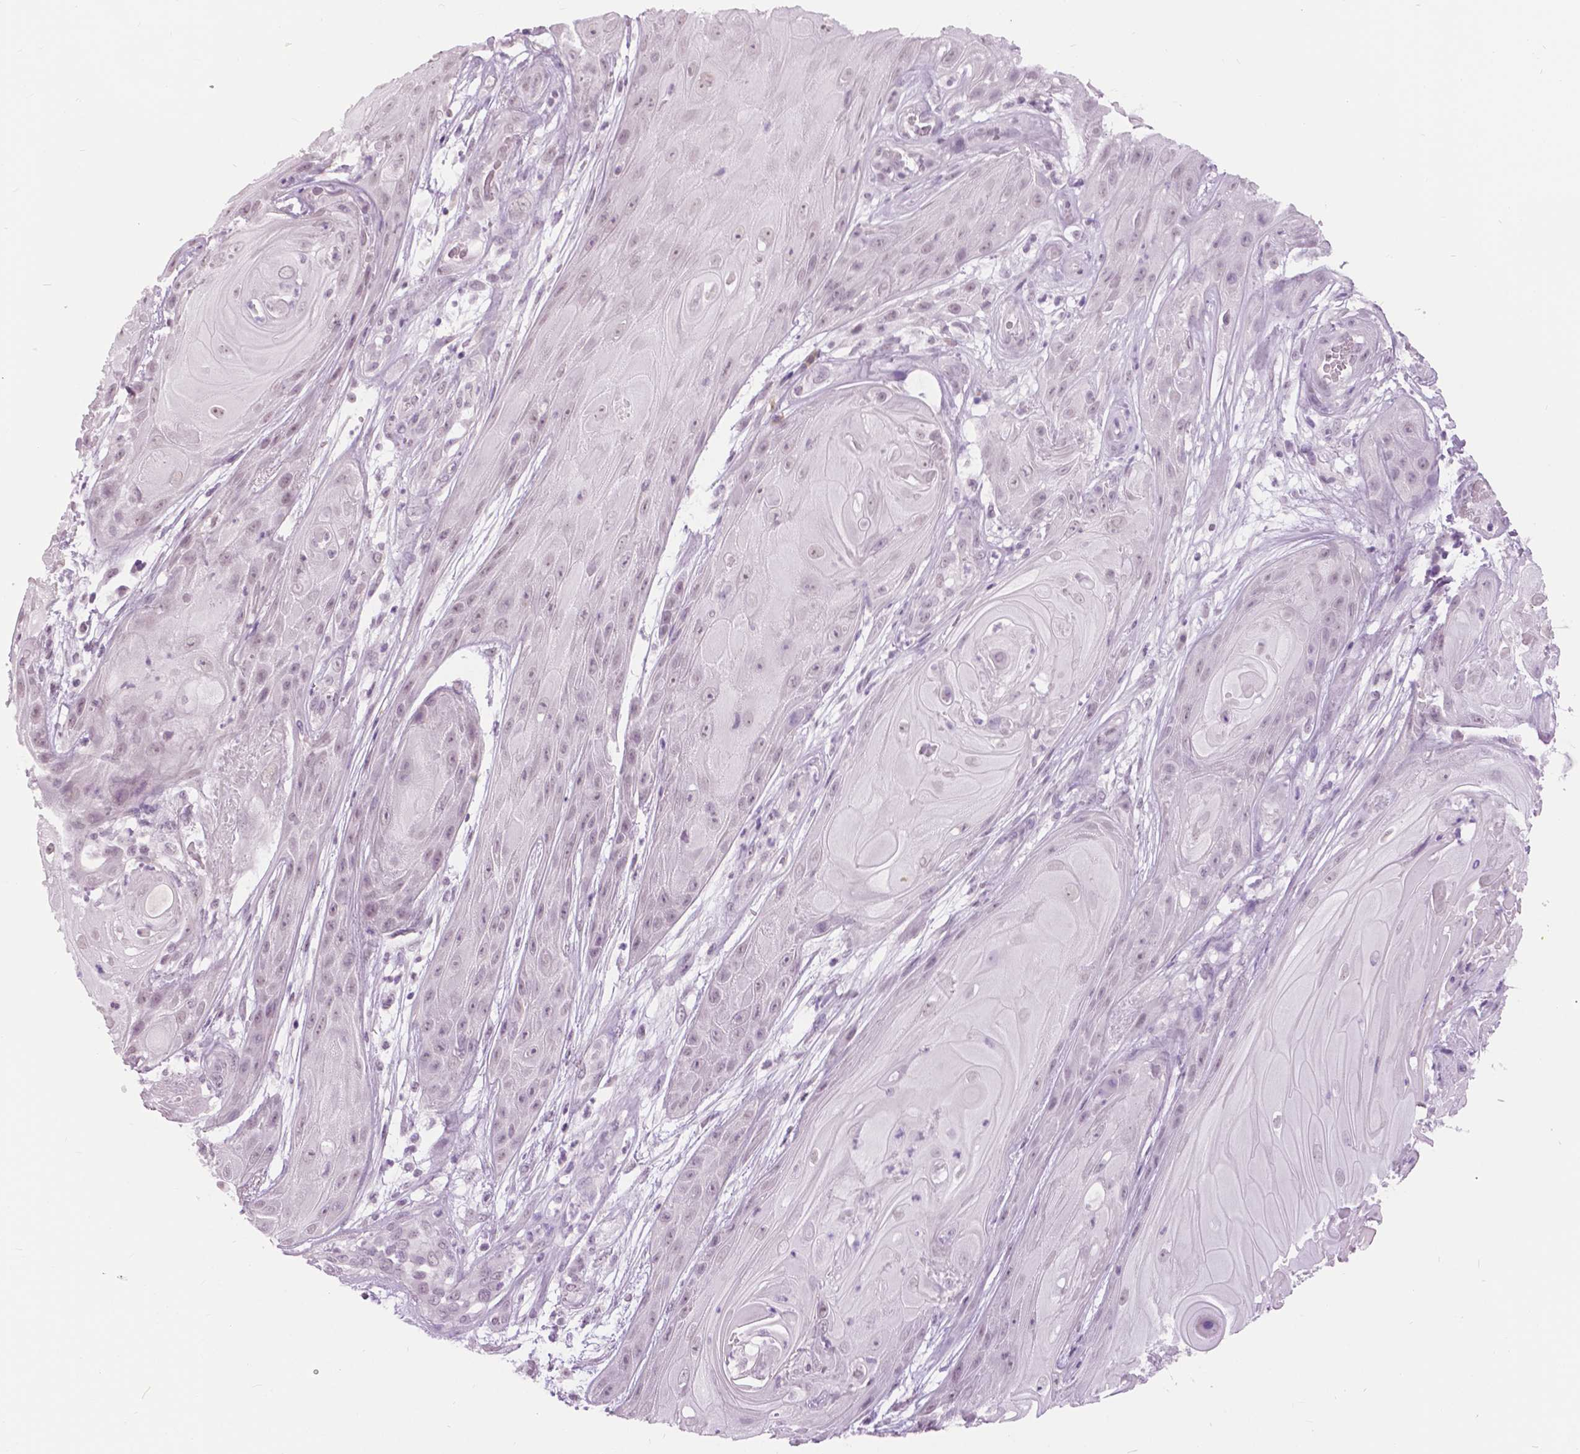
{"staining": {"intensity": "negative", "quantity": "none", "location": "none"}, "tissue": "skin cancer", "cell_type": "Tumor cells", "image_type": "cancer", "snomed": [{"axis": "morphology", "description": "Squamous cell carcinoma, NOS"}, {"axis": "topography", "description": "Skin"}], "caption": "Photomicrograph shows no significant protein expression in tumor cells of skin cancer.", "gene": "MYOM1", "patient": {"sex": "male", "age": 62}}